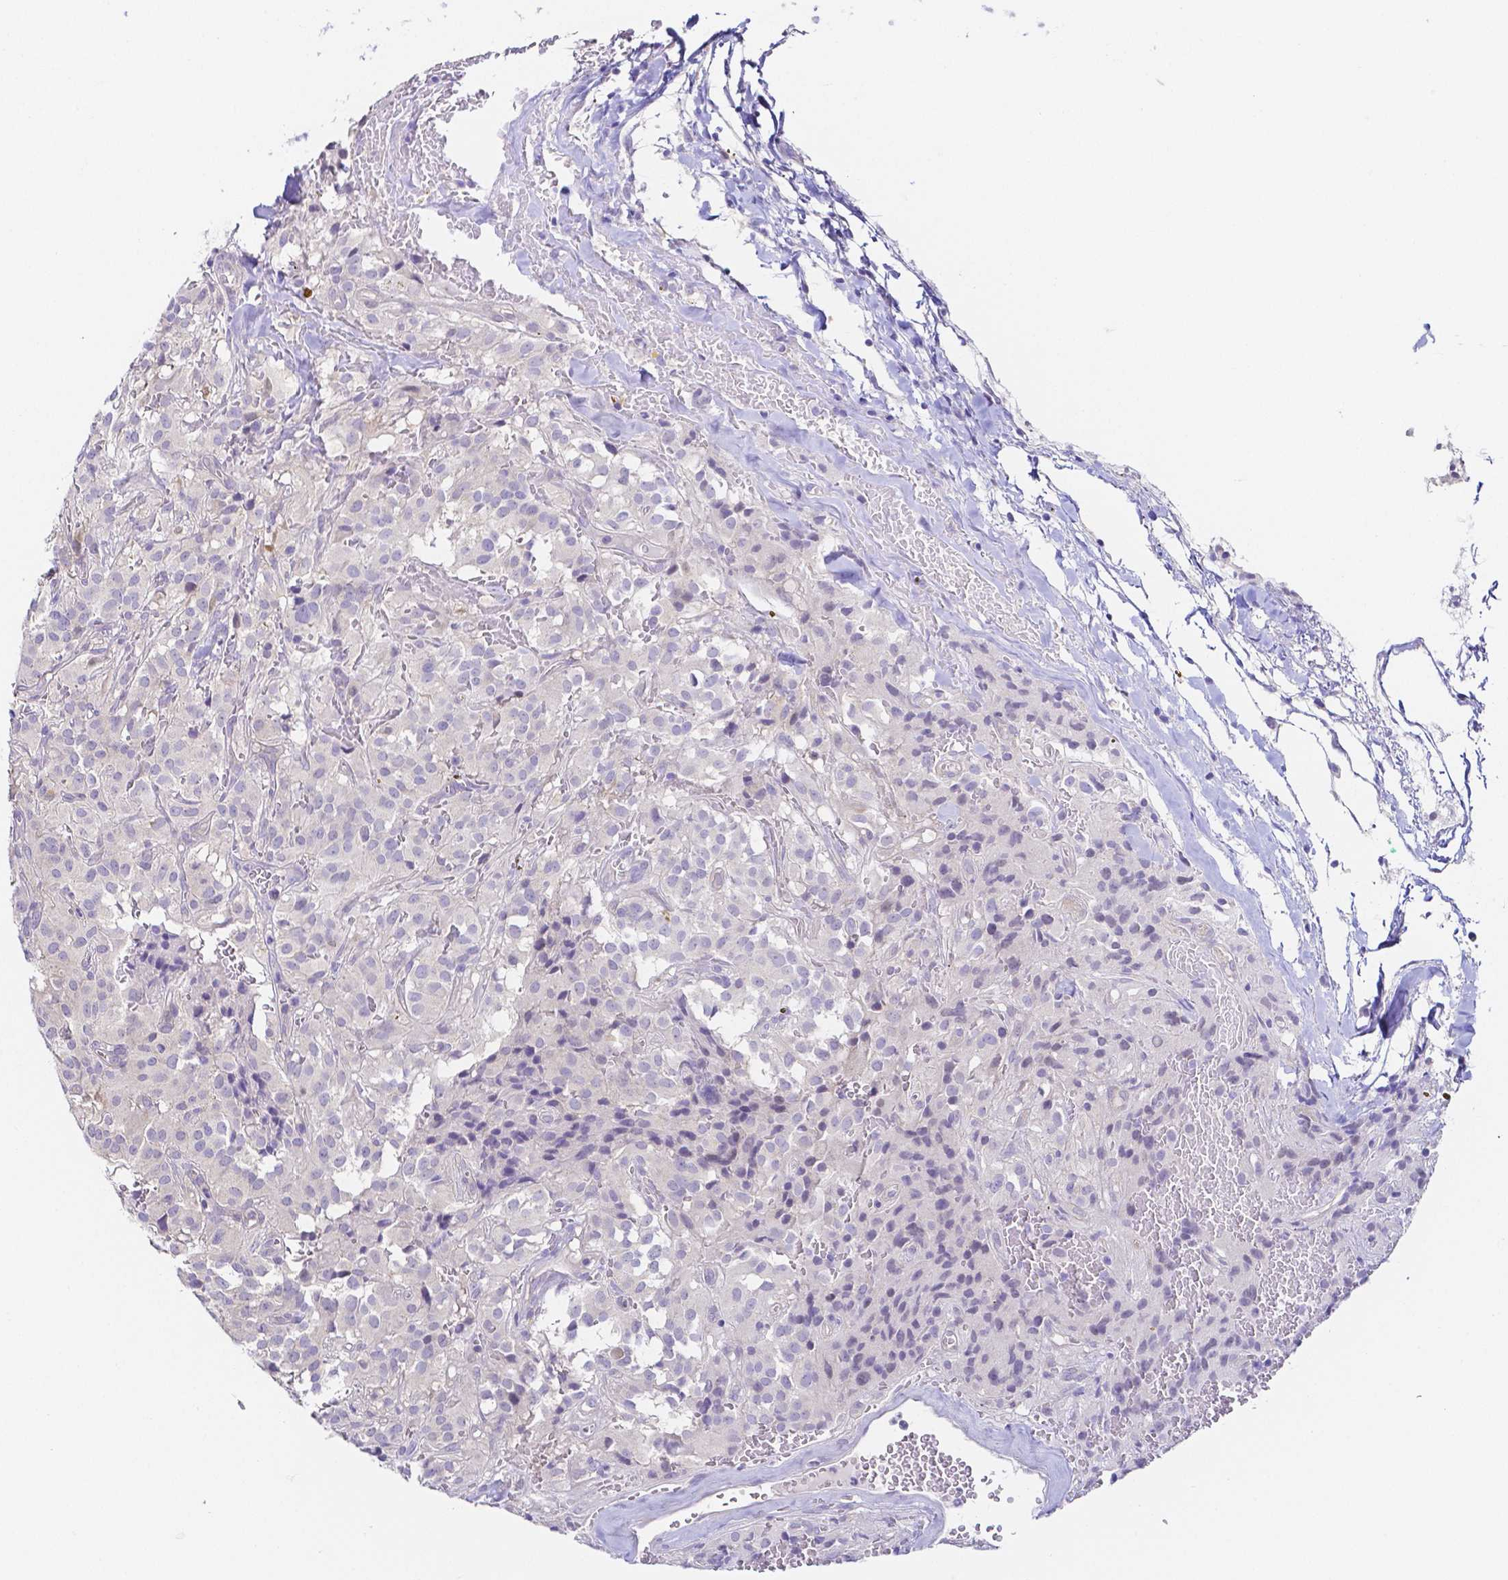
{"staining": {"intensity": "negative", "quantity": "none", "location": "none"}, "tissue": "glioma", "cell_type": "Tumor cells", "image_type": "cancer", "snomed": [{"axis": "morphology", "description": "Glioma, malignant, Low grade"}, {"axis": "topography", "description": "Brain"}], "caption": "DAB (3,3'-diaminobenzidine) immunohistochemical staining of malignant glioma (low-grade) shows no significant positivity in tumor cells. (DAB immunohistochemistry (IHC) with hematoxylin counter stain).", "gene": "PKP3", "patient": {"sex": "male", "age": 42}}